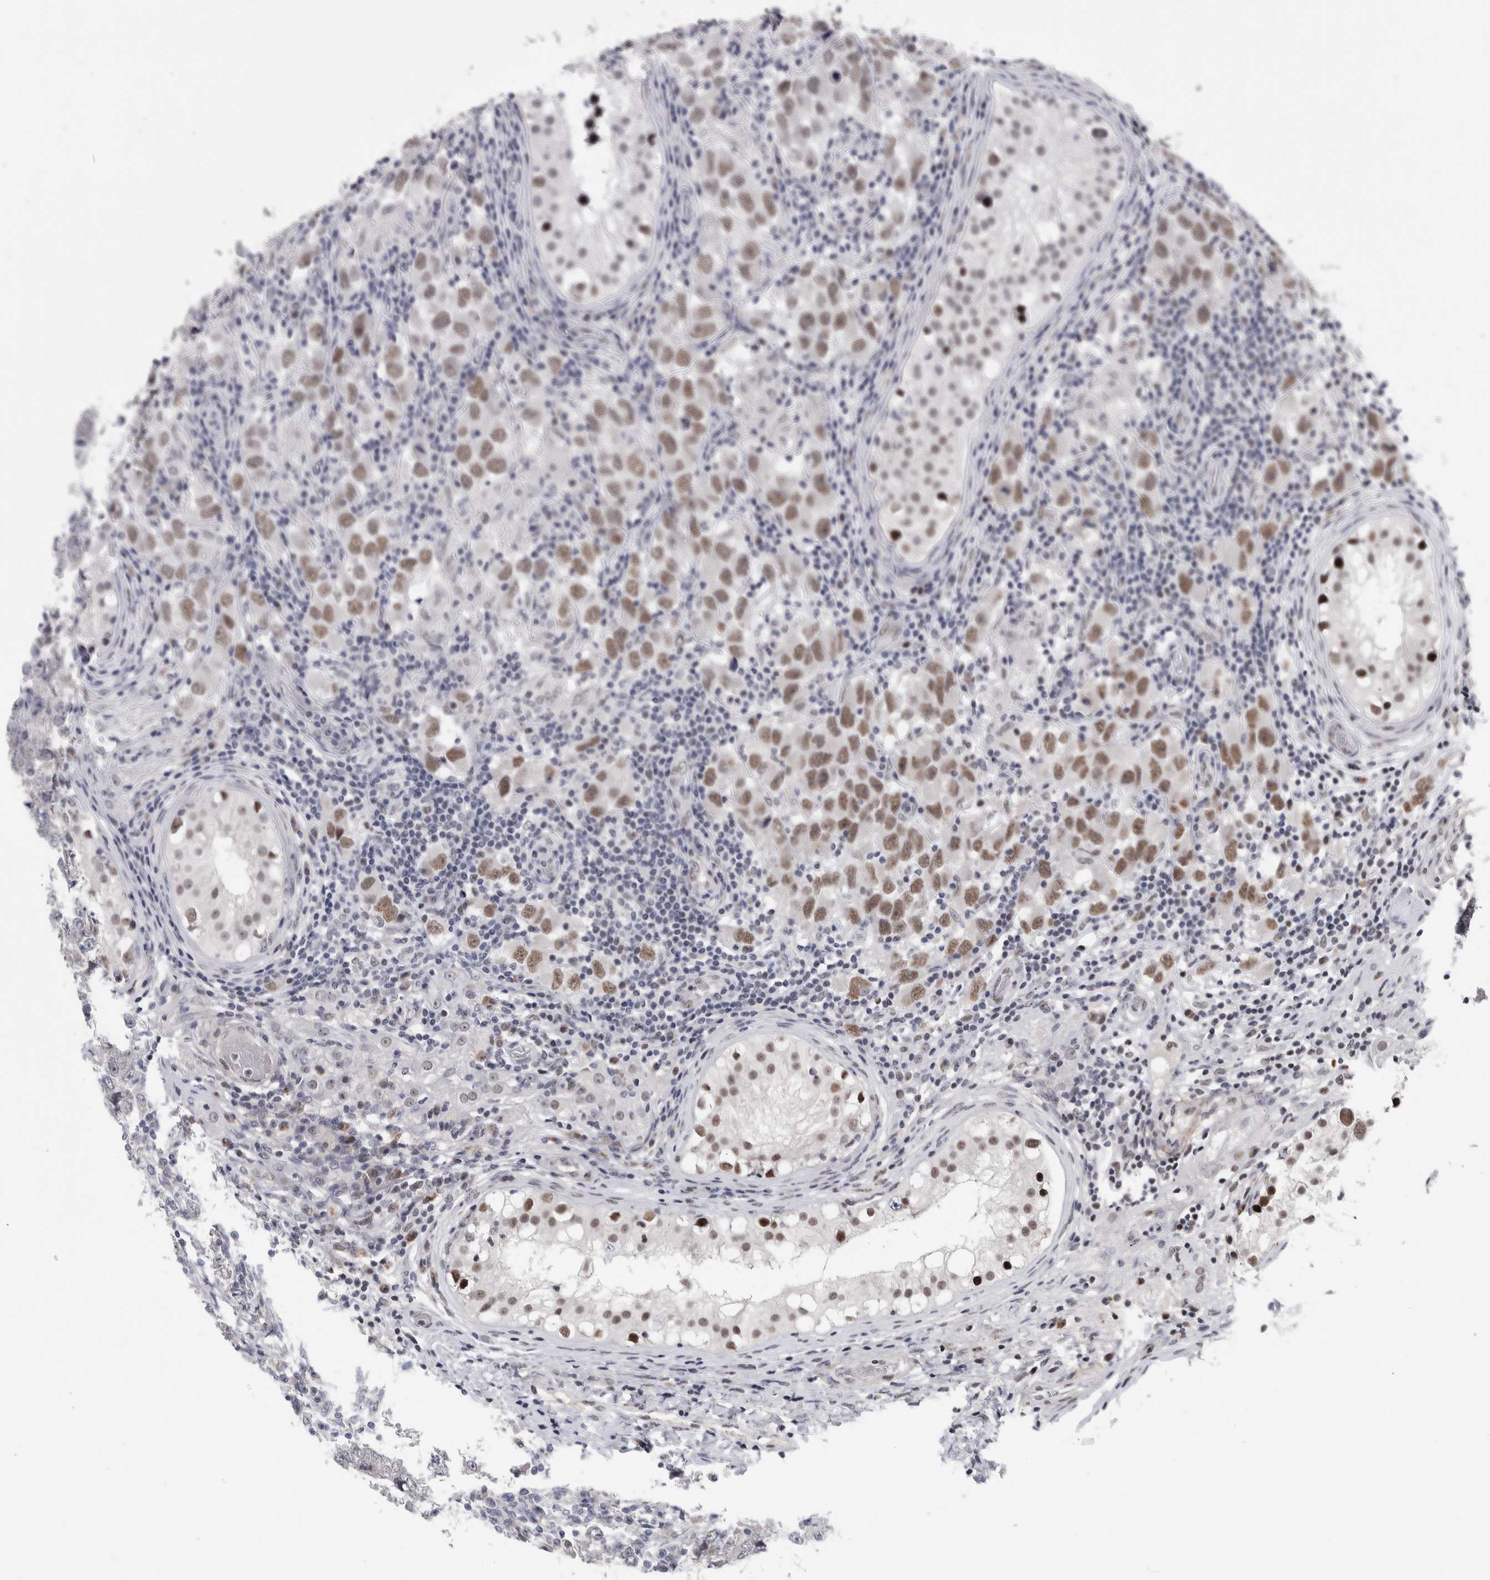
{"staining": {"intensity": "moderate", "quantity": ">75%", "location": "nuclear"}, "tissue": "testis cancer", "cell_type": "Tumor cells", "image_type": "cancer", "snomed": [{"axis": "morphology", "description": "Carcinoma, Embryonal, NOS"}, {"axis": "topography", "description": "Testis"}], "caption": "Brown immunohistochemical staining in human embryonal carcinoma (testis) reveals moderate nuclear staining in about >75% of tumor cells.", "gene": "ASPN", "patient": {"sex": "male", "age": 21}}